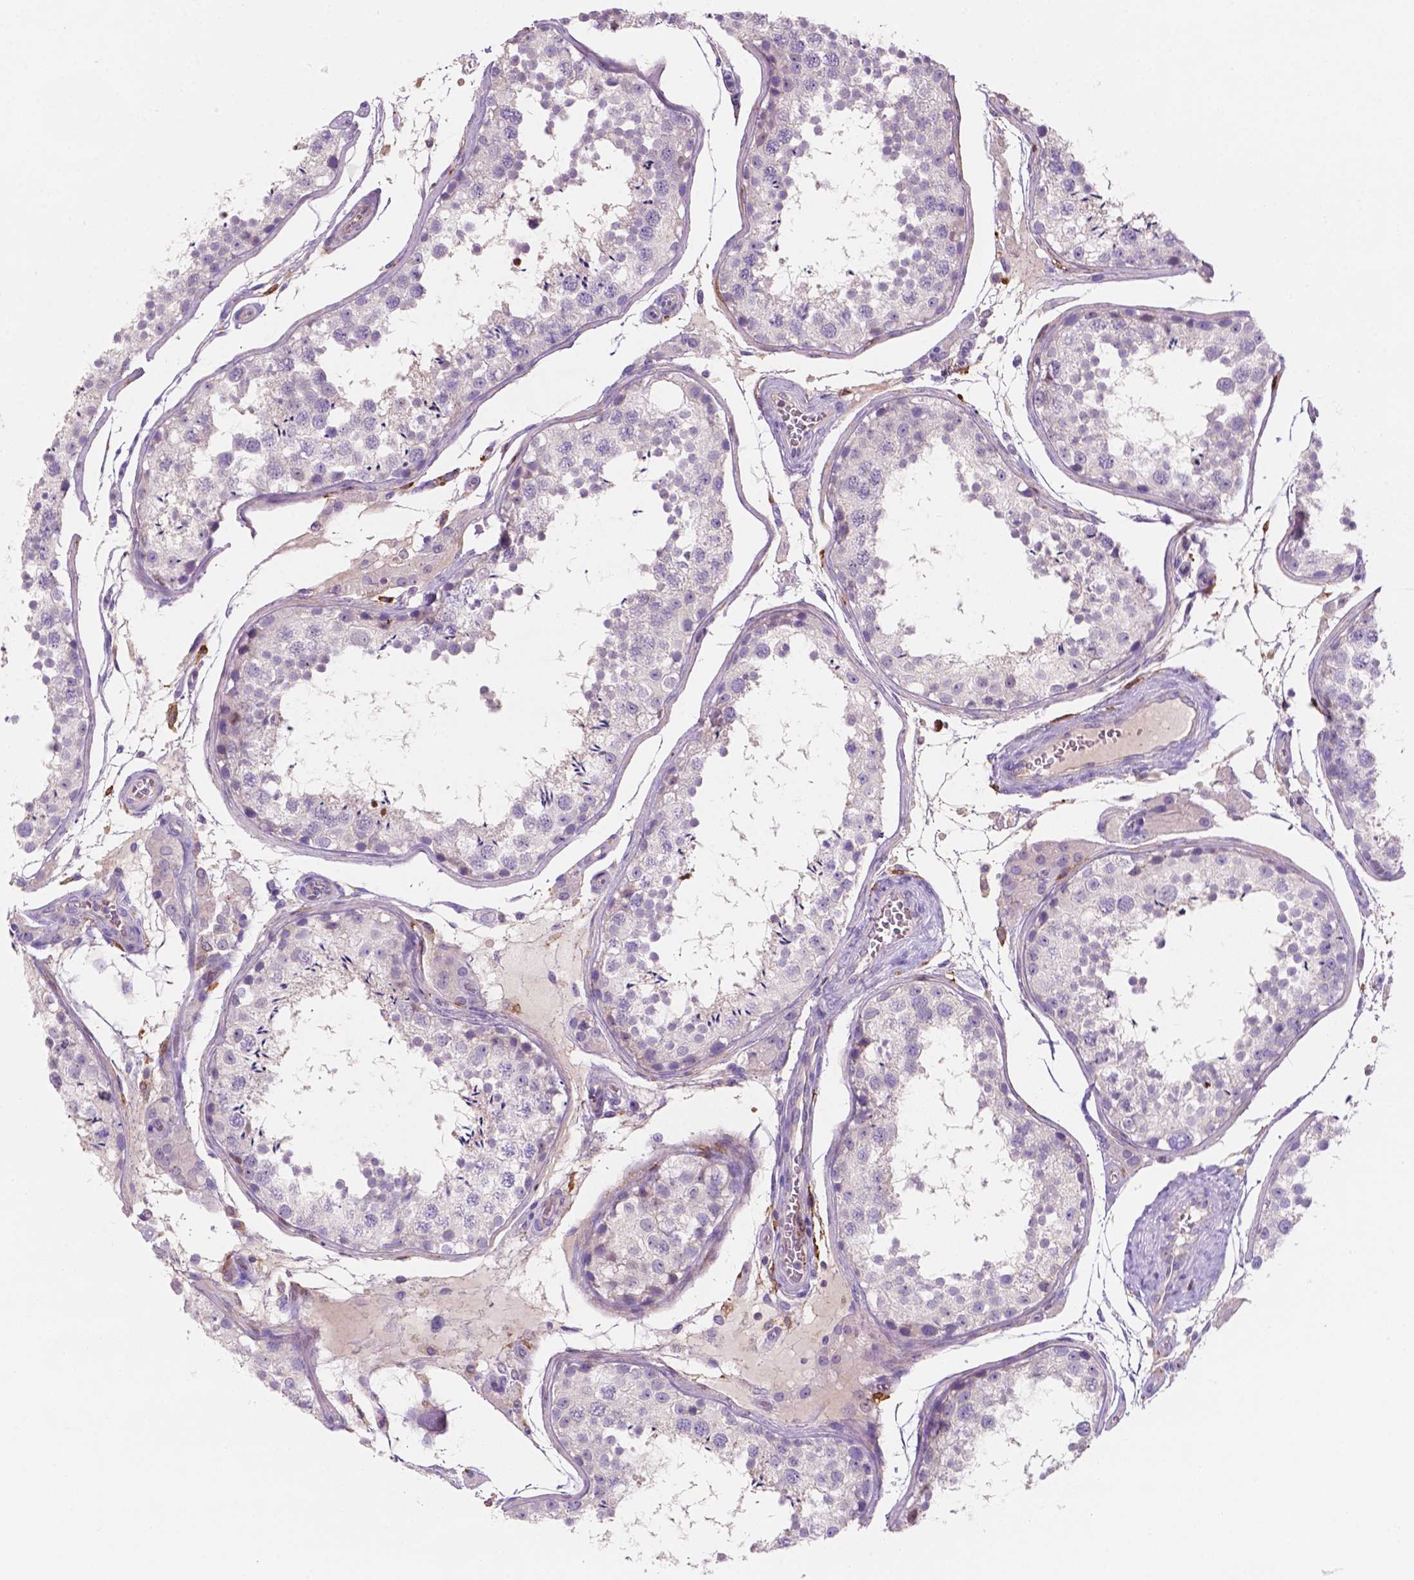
{"staining": {"intensity": "negative", "quantity": "none", "location": "none"}, "tissue": "testis", "cell_type": "Cells in seminiferous ducts", "image_type": "normal", "snomed": [{"axis": "morphology", "description": "Normal tissue, NOS"}, {"axis": "topography", "description": "Testis"}], "caption": "Cells in seminiferous ducts show no significant protein staining in benign testis. (DAB (3,3'-diaminobenzidine) IHC with hematoxylin counter stain).", "gene": "MKRN2OS", "patient": {"sex": "male", "age": 29}}